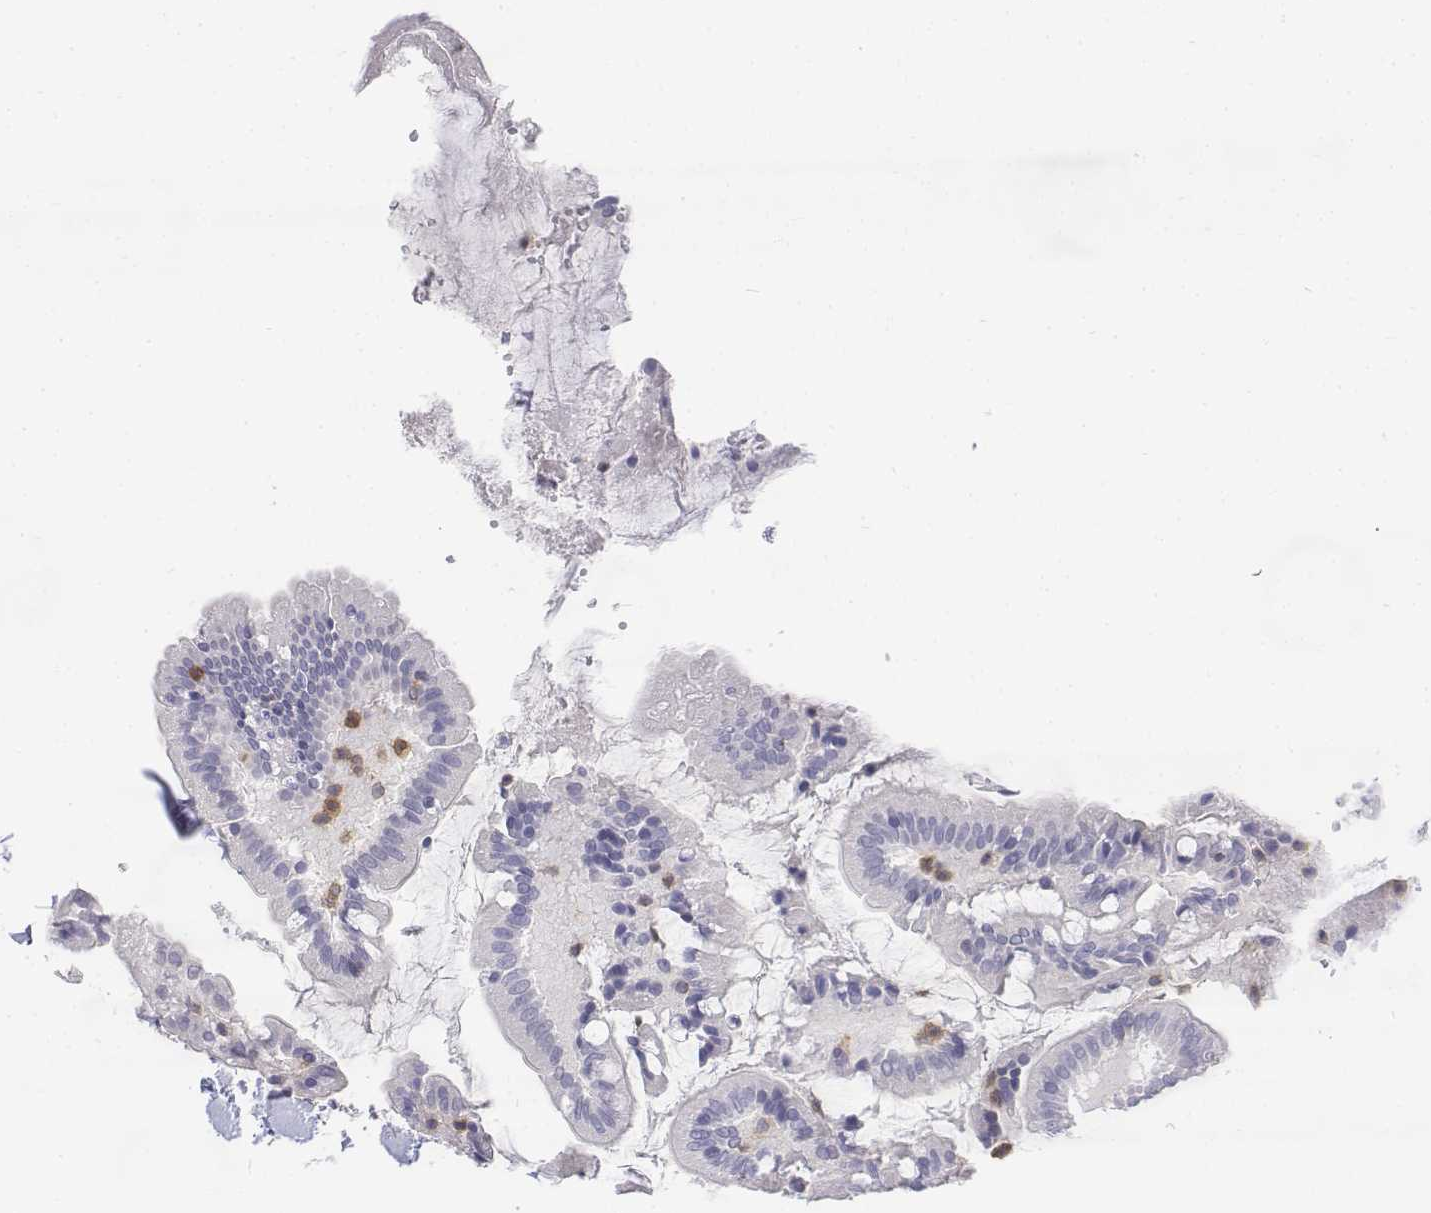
{"staining": {"intensity": "negative", "quantity": "none", "location": "none"}, "tissue": "small intestine", "cell_type": "Glandular cells", "image_type": "normal", "snomed": [{"axis": "morphology", "description": "Normal tissue, NOS"}, {"axis": "topography", "description": "Small intestine"}], "caption": "Glandular cells show no significant protein positivity in unremarkable small intestine.", "gene": "CD3E", "patient": {"sex": "female", "age": 56}}